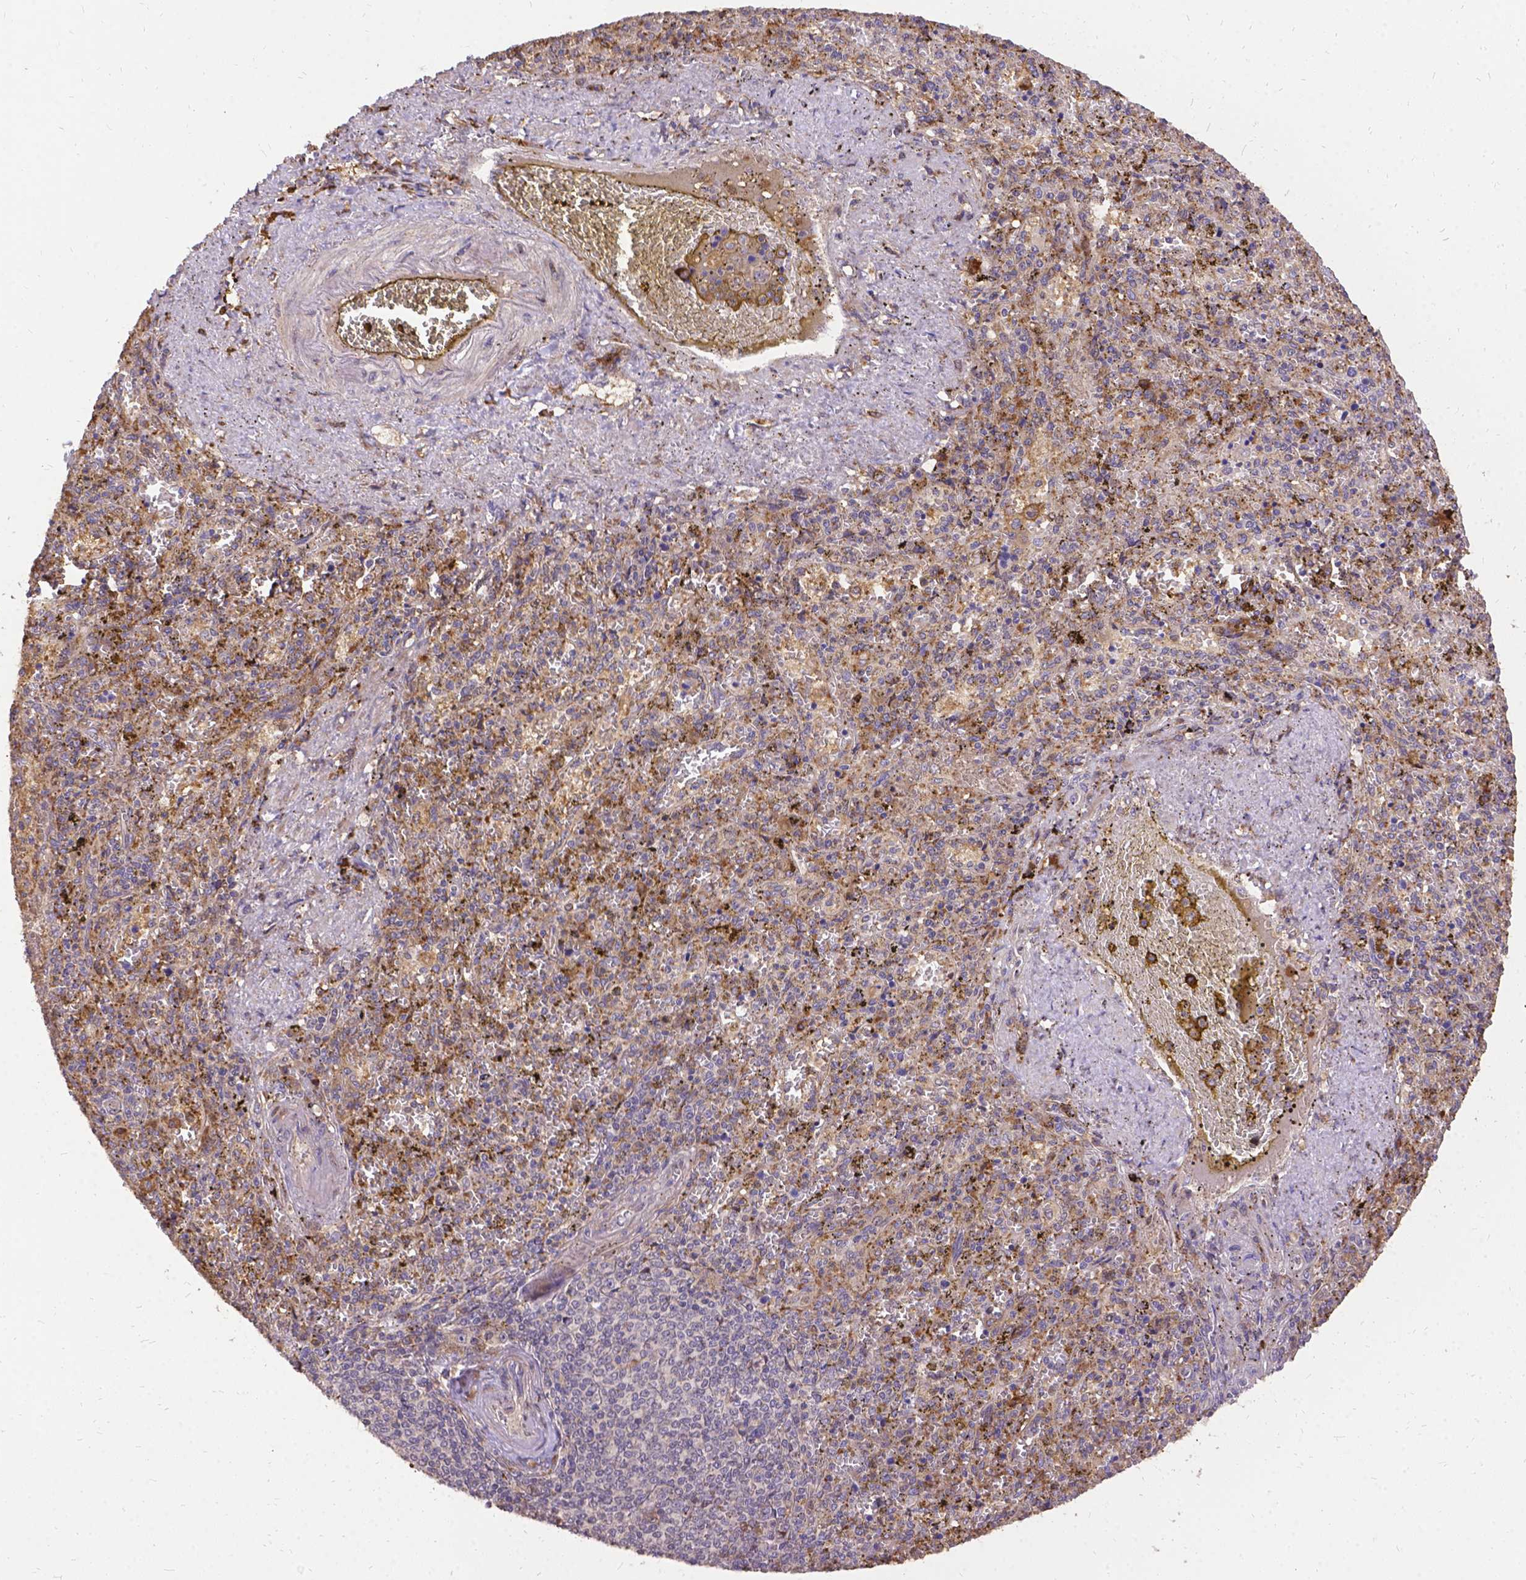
{"staining": {"intensity": "moderate", "quantity": ">75%", "location": "cytoplasmic/membranous"}, "tissue": "spleen", "cell_type": "Cells in red pulp", "image_type": "normal", "snomed": [{"axis": "morphology", "description": "Normal tissue, NOS"}, {"axis": "topography", "description": "Spleen"}], "caption": "Cells in red pulp display medium levels of moderate cytoplasmic/membranous positivity in about >75% of cells in benign spleen. The staining was performed using DAB (3,3'-diaminobenzidine), with brown indicating positive protein expression. Nuclei are stained blue with hematoxylin.", "gene": "DENND6A", "patient": {"sex": "female", "age": 50}}